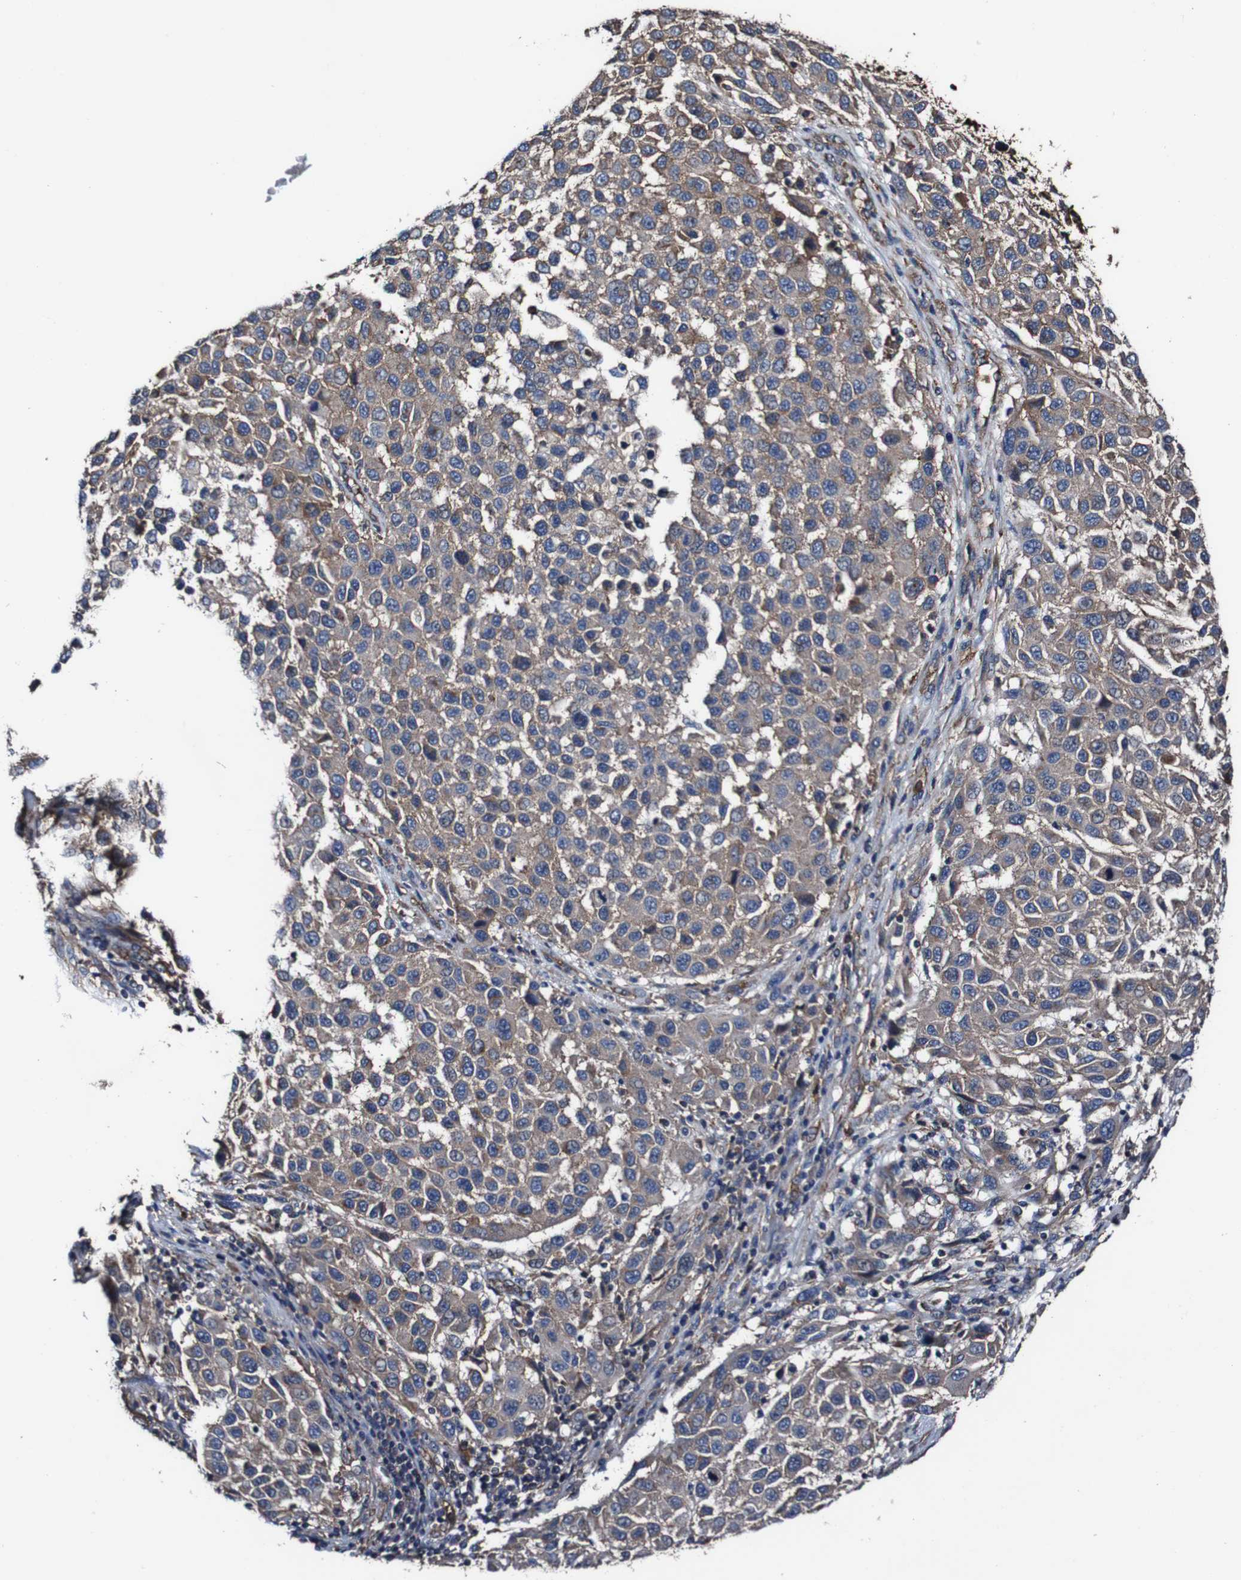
{"staining": {"intensity": "strong", "quantity": ">75%", "location": "cytoplasmic/membranous"}, "tissue": "melanoma", "cell_type": "Tumor cells", "image_type": "cancer", "snomed": [{"axis": "morphology", "description": "Malignant melanoma, Metastatic site"}, {"axis": "topography", "description": "Lymph node"}], "caption": "Protein analysis of melanoma tissue displays strong cytoplasmic/membranous staining in about >75% of tumor cells.", "gene": "CSF1R", "patient": {"sex": "male", "age": 61}}